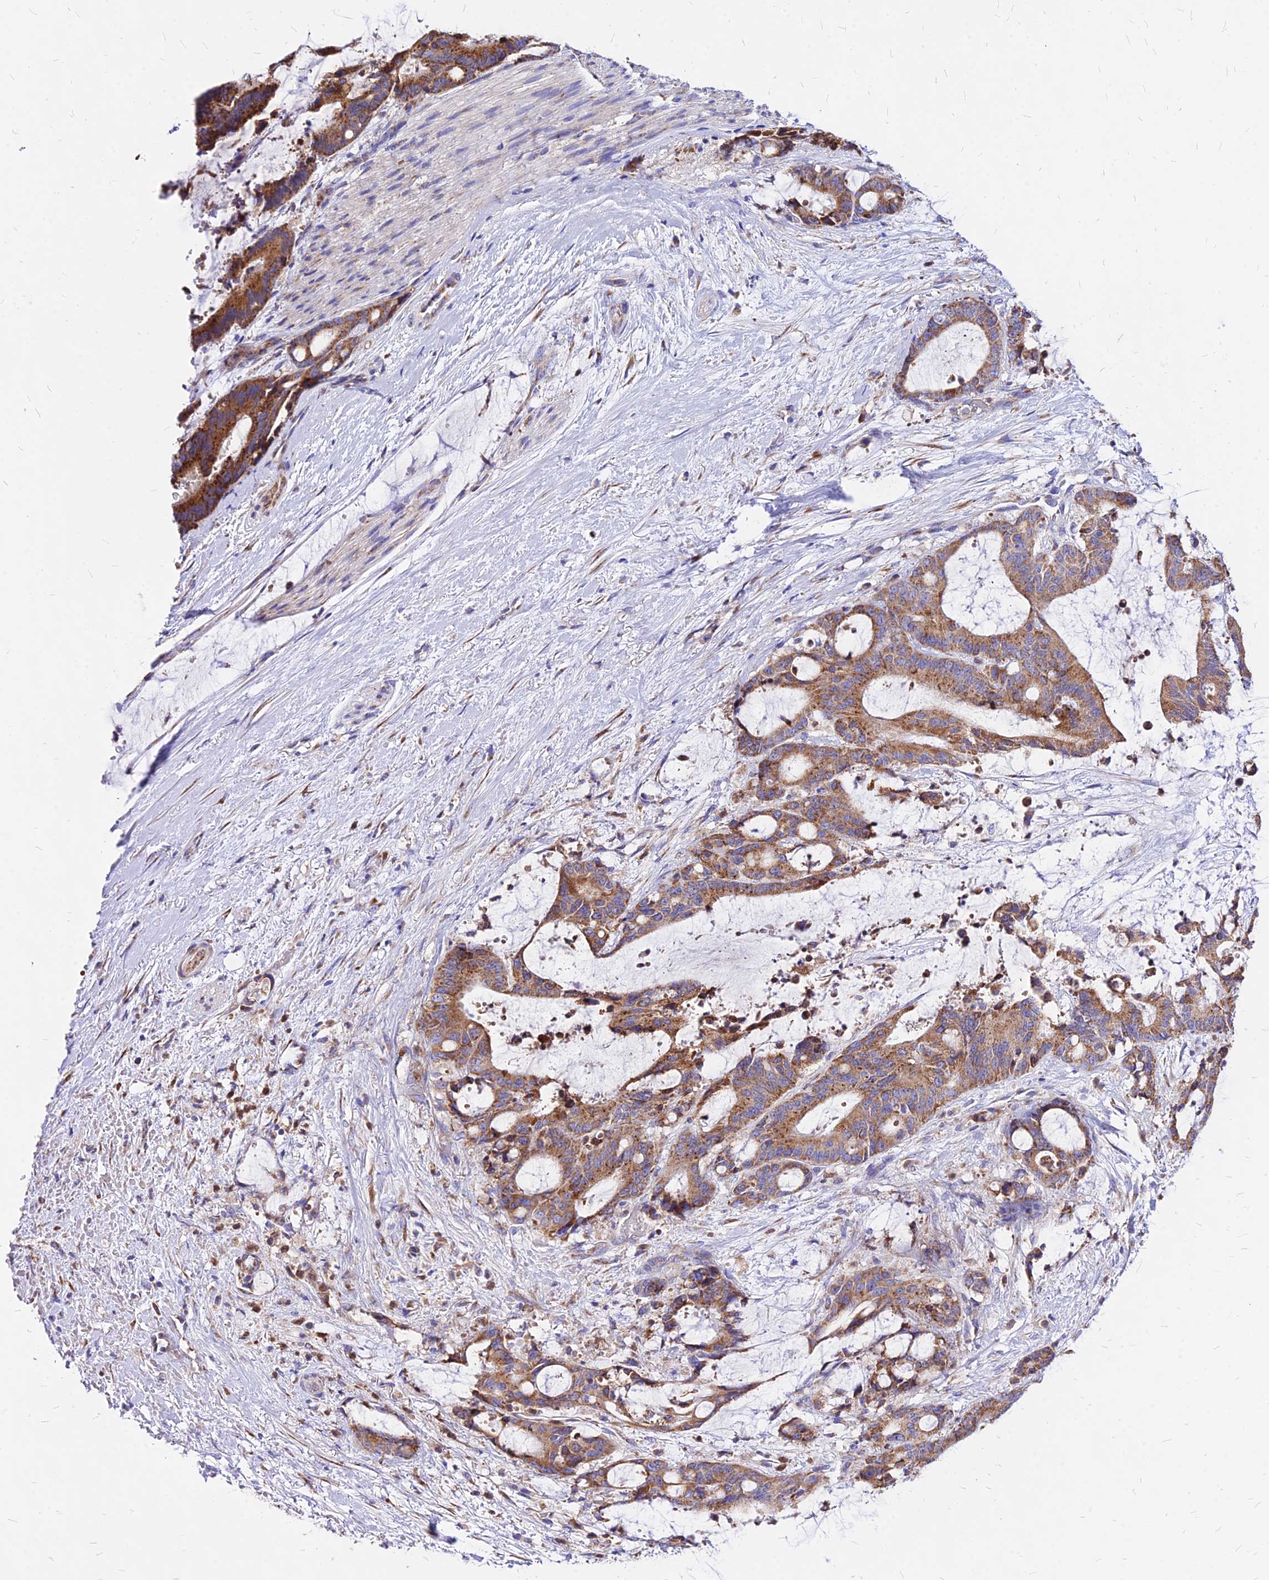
{"staining": {"intensity": "moderate", "quantity": ">75%", "location": "cytoplasmic/membranous"}, "tissue": "liver cancer", "cell_type": "Tumor cells", "image_type": "cancer", "snomed": [{"axis": "morphology", "description": "Normal tissue, NOS"}, {"axis": "morphology", "description": "Cholangiocarcinoma"}, {"axis": "topography", "description": "Liver"}, {"axis": "topography", "description": "Peripheral nerve tissue"}], "caption": "Liver cholangiocarcinoma stained with a brown dye demonstrates moderate cytoplasmic/membranous positive expression in about >75% of tumor cells.", "gene": "MRPL3", "patient": {"sex": "female", "age": 73}}